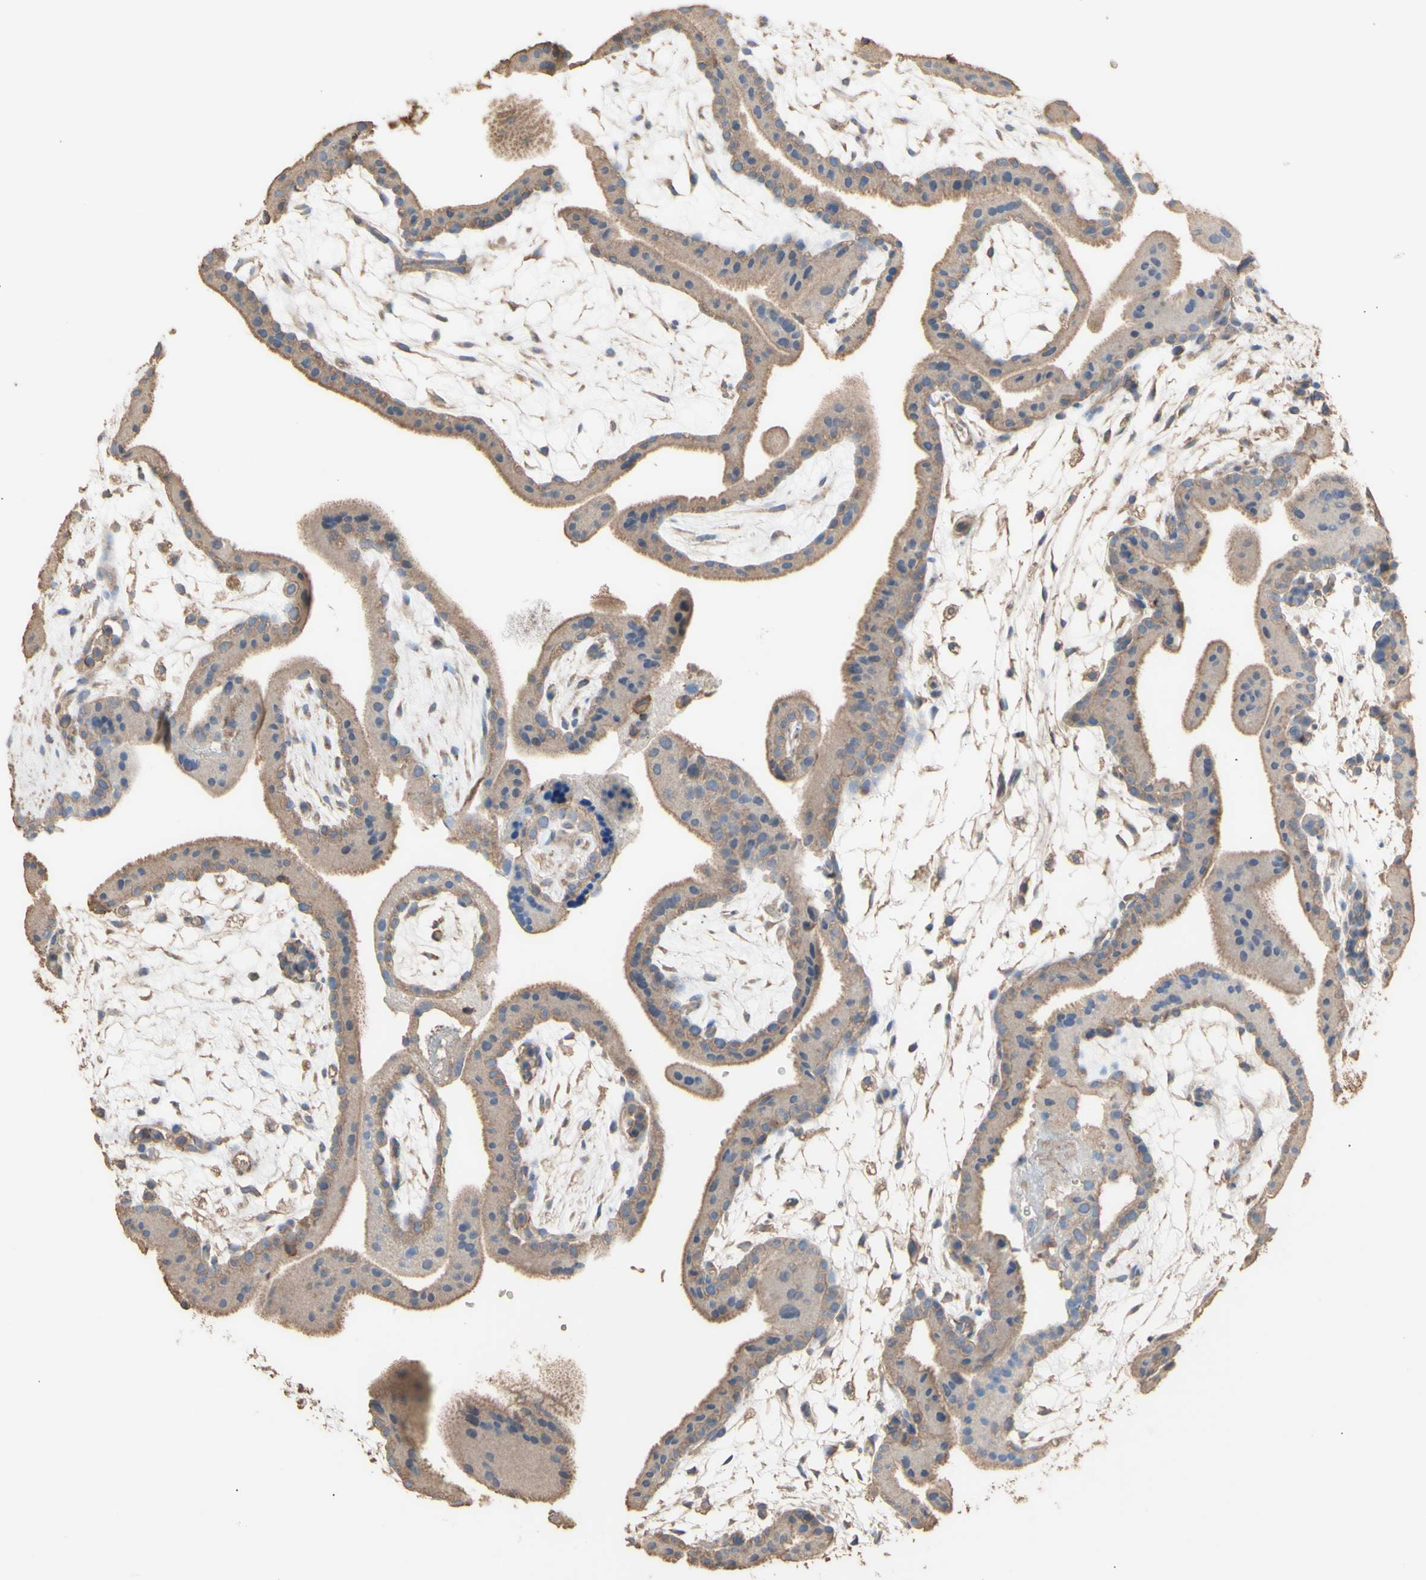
{"staining": {"intensity": "weak", "quantity": ">75%", "location": "cytoplasmic/membranous"}, "tissue": "placenta", "cell_type": "Trophoblastic cells", "image_type": "normal", "snomed": [{"axis": "morphology", "description": "Normal tissue, NOS"}, {"axis": "topography", "description": "Placenta"}], "caption": "Benign placenta exhibits weak cytoplasmic/membranous staining in approximately >75% of trophoblastic cells.", "gene": "ALDH9A1", "patient": {"sex": "female", "age": 19}}